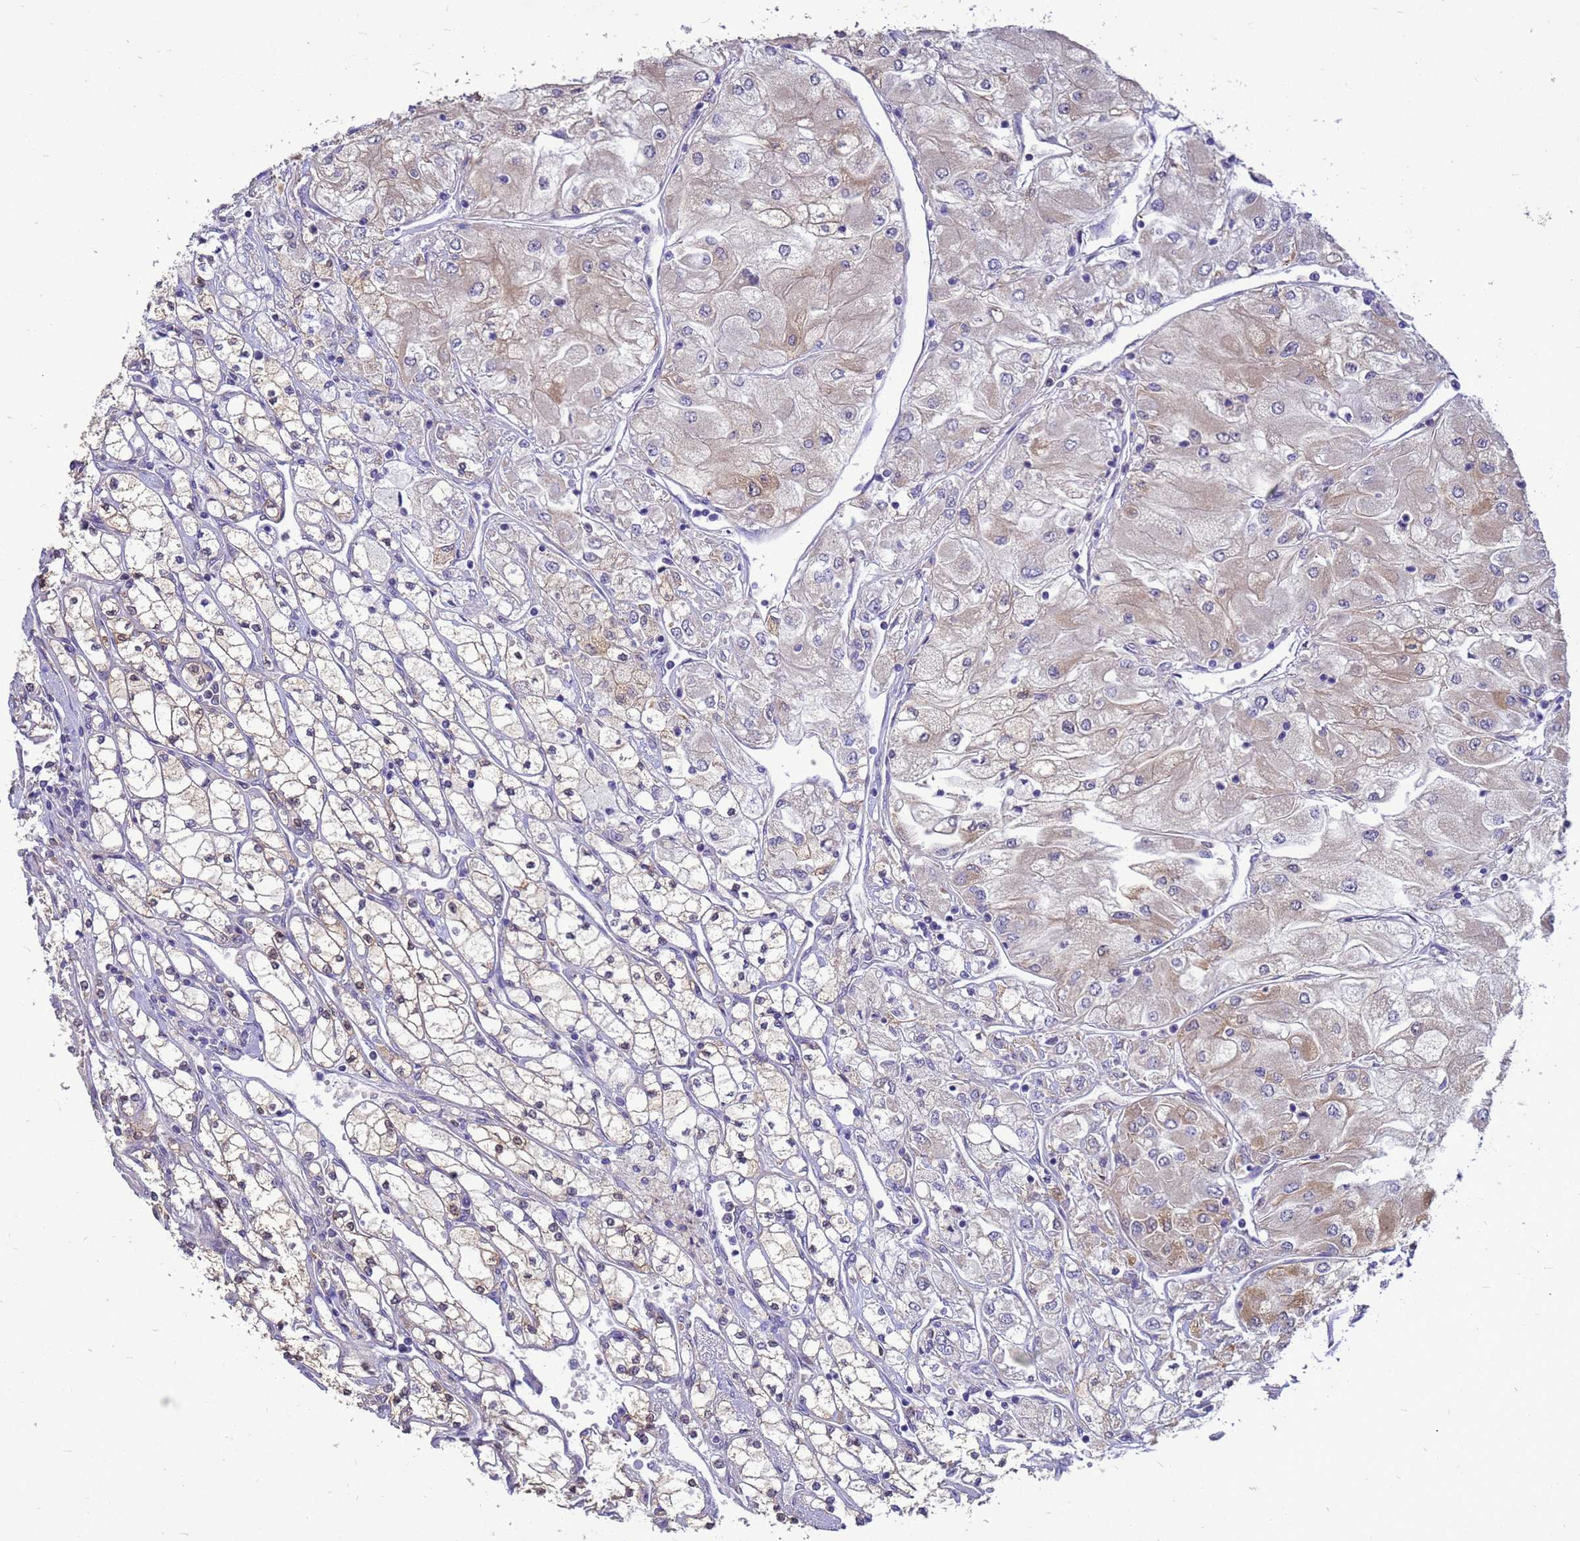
{"staining": {"intensity": "weak", "quantity": "25%-75%", "location": "cytoplasmic/membranous"}, "tissue": "renal cancer", "cell_type": "Tumor cells", "image_type": "cancer", "snomed": [{"axis": "morphology", "description": "Adenocarcinoma, NOS"}, {"axis": "topography", "description": "Kidney"}], "caption": "Renal cancer (adenocarcinoma) stained for a protein reveals weak cytoplasmic/membranous positivity in tumor cells.", "gene": "EIF4EBP3", "patient": {"sex": "male", "age": 80}}